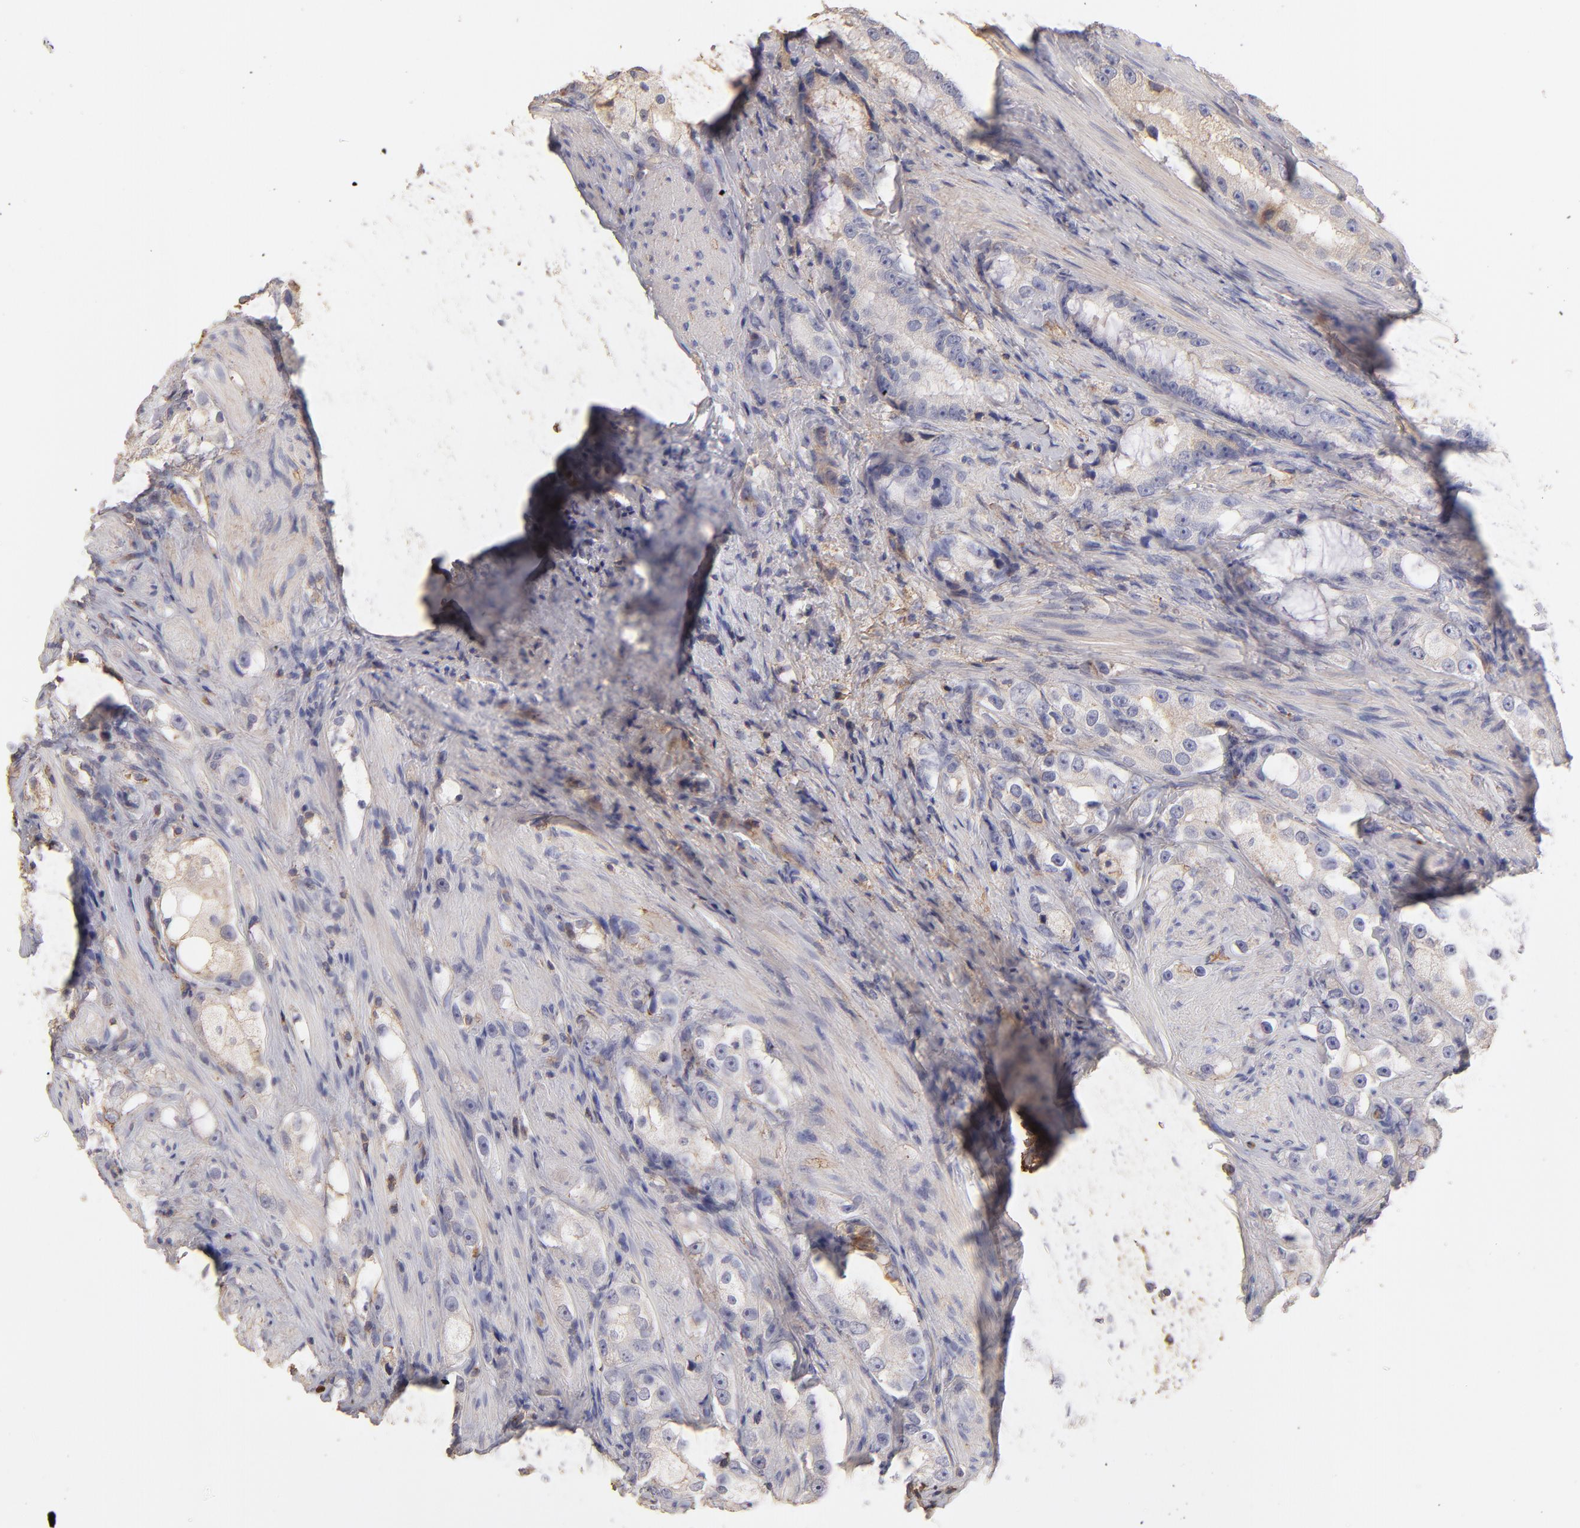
{"staining": {"intensity": "weak", "quantity": "<25%", "location": "cytoplasmic/membranous"}, "tissue": "prostate cancer", "cell_type": "Tumor cells", "image_type": "cancer", "snomed": [{"axis": "morphology", "description": "Adenocarcinoma, High grade"}, {"axis": "topography", "description": "Prostate"}], "caption": "Tumor cells show no significant protein expression in prostate cancer (adenocarcinoma (high-grade)).", "gene": "ABCB1", "patient": {"sex": "male", "age": 63}}